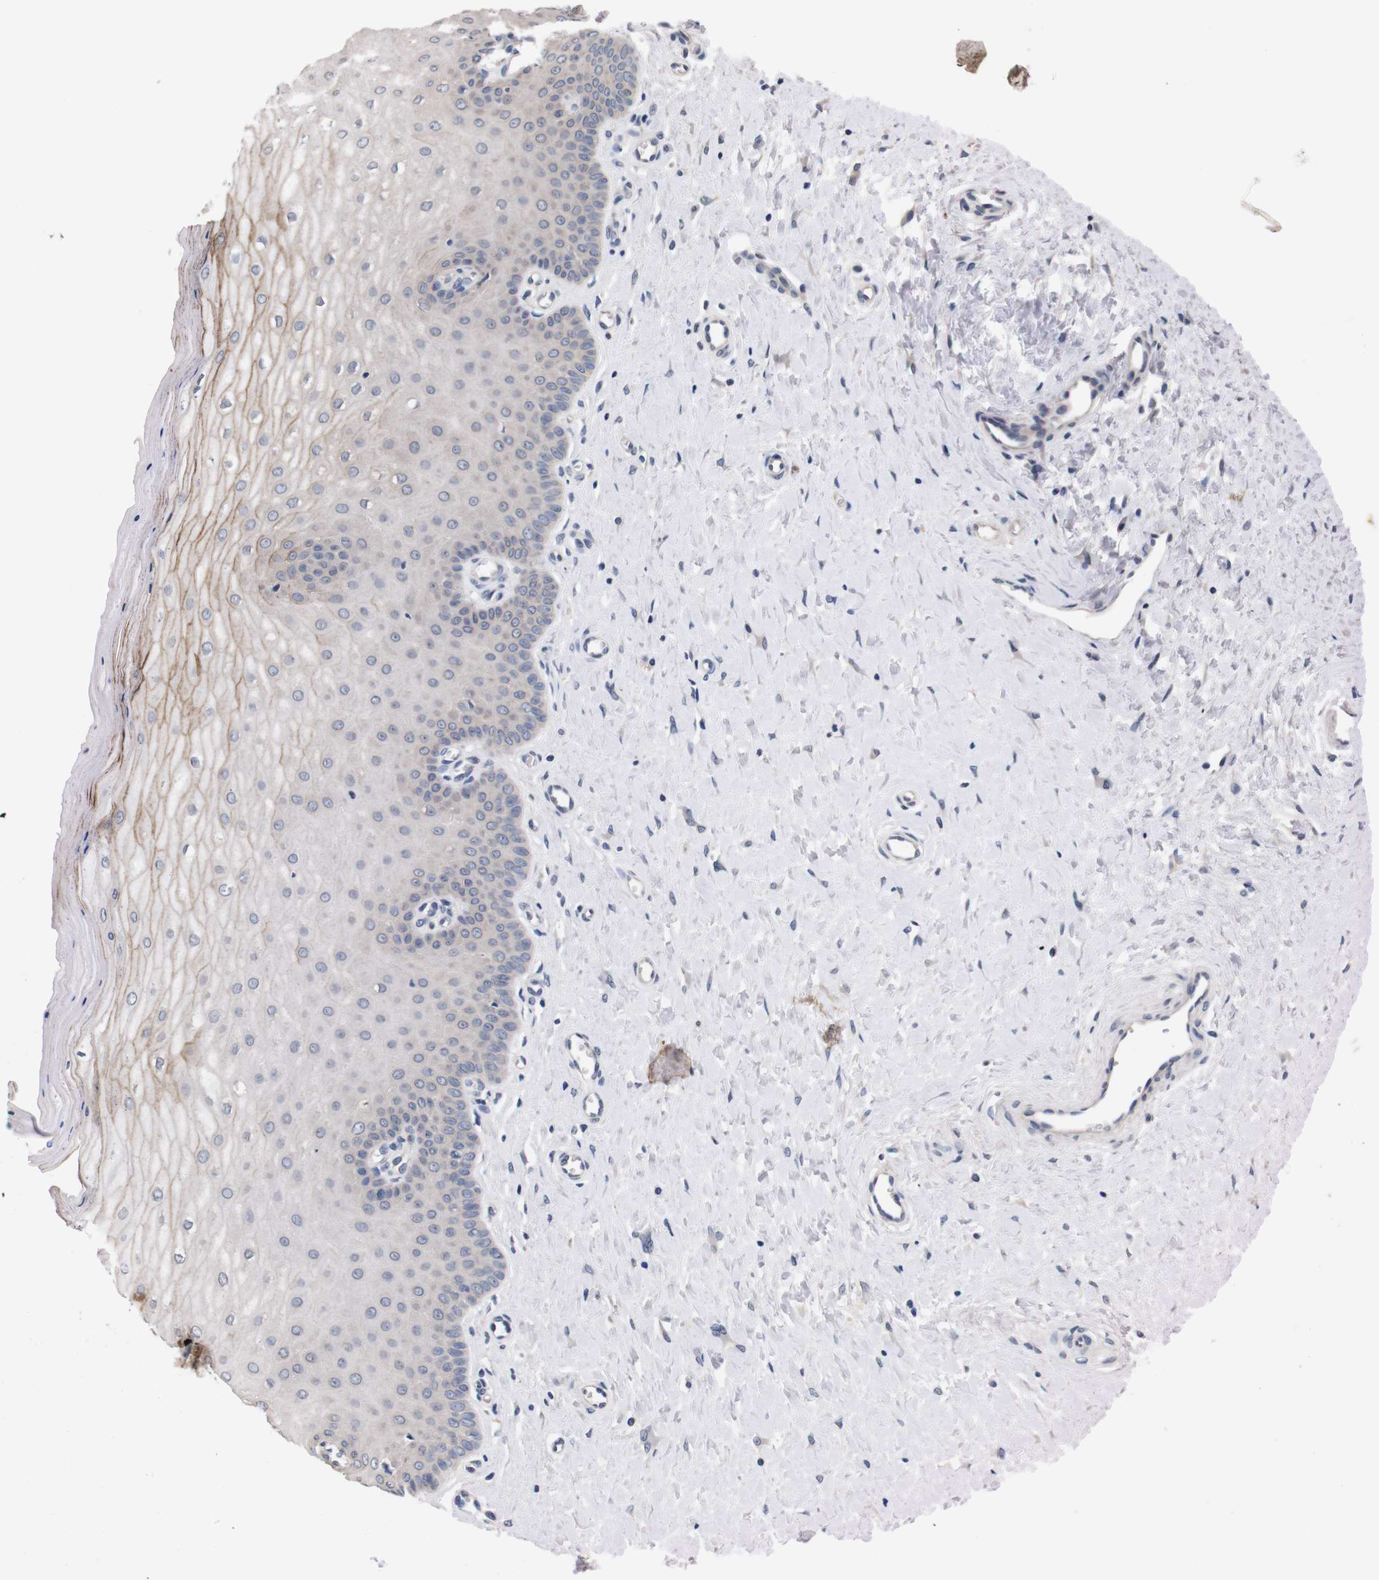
{"staining": {"intensity": "negative", "quantity": "none", "location": "none"}, "tissue": "cervix", "cell_type": "Glandular cells", "image_type": "normal", "snomed": [{"axis": "morphology", "description": "Normal tissue, NOS"}, {"axis": "topography", "description": "Cervix"}], "caption": "High power microscopy photomicrograph of an immunohistochemistry (IHC) photomicrograph of benign cervix, revealing no significant staining in glandular cells.", "gene": "TNFRSF21", "patient": {"sex": "female", "age": 55}}